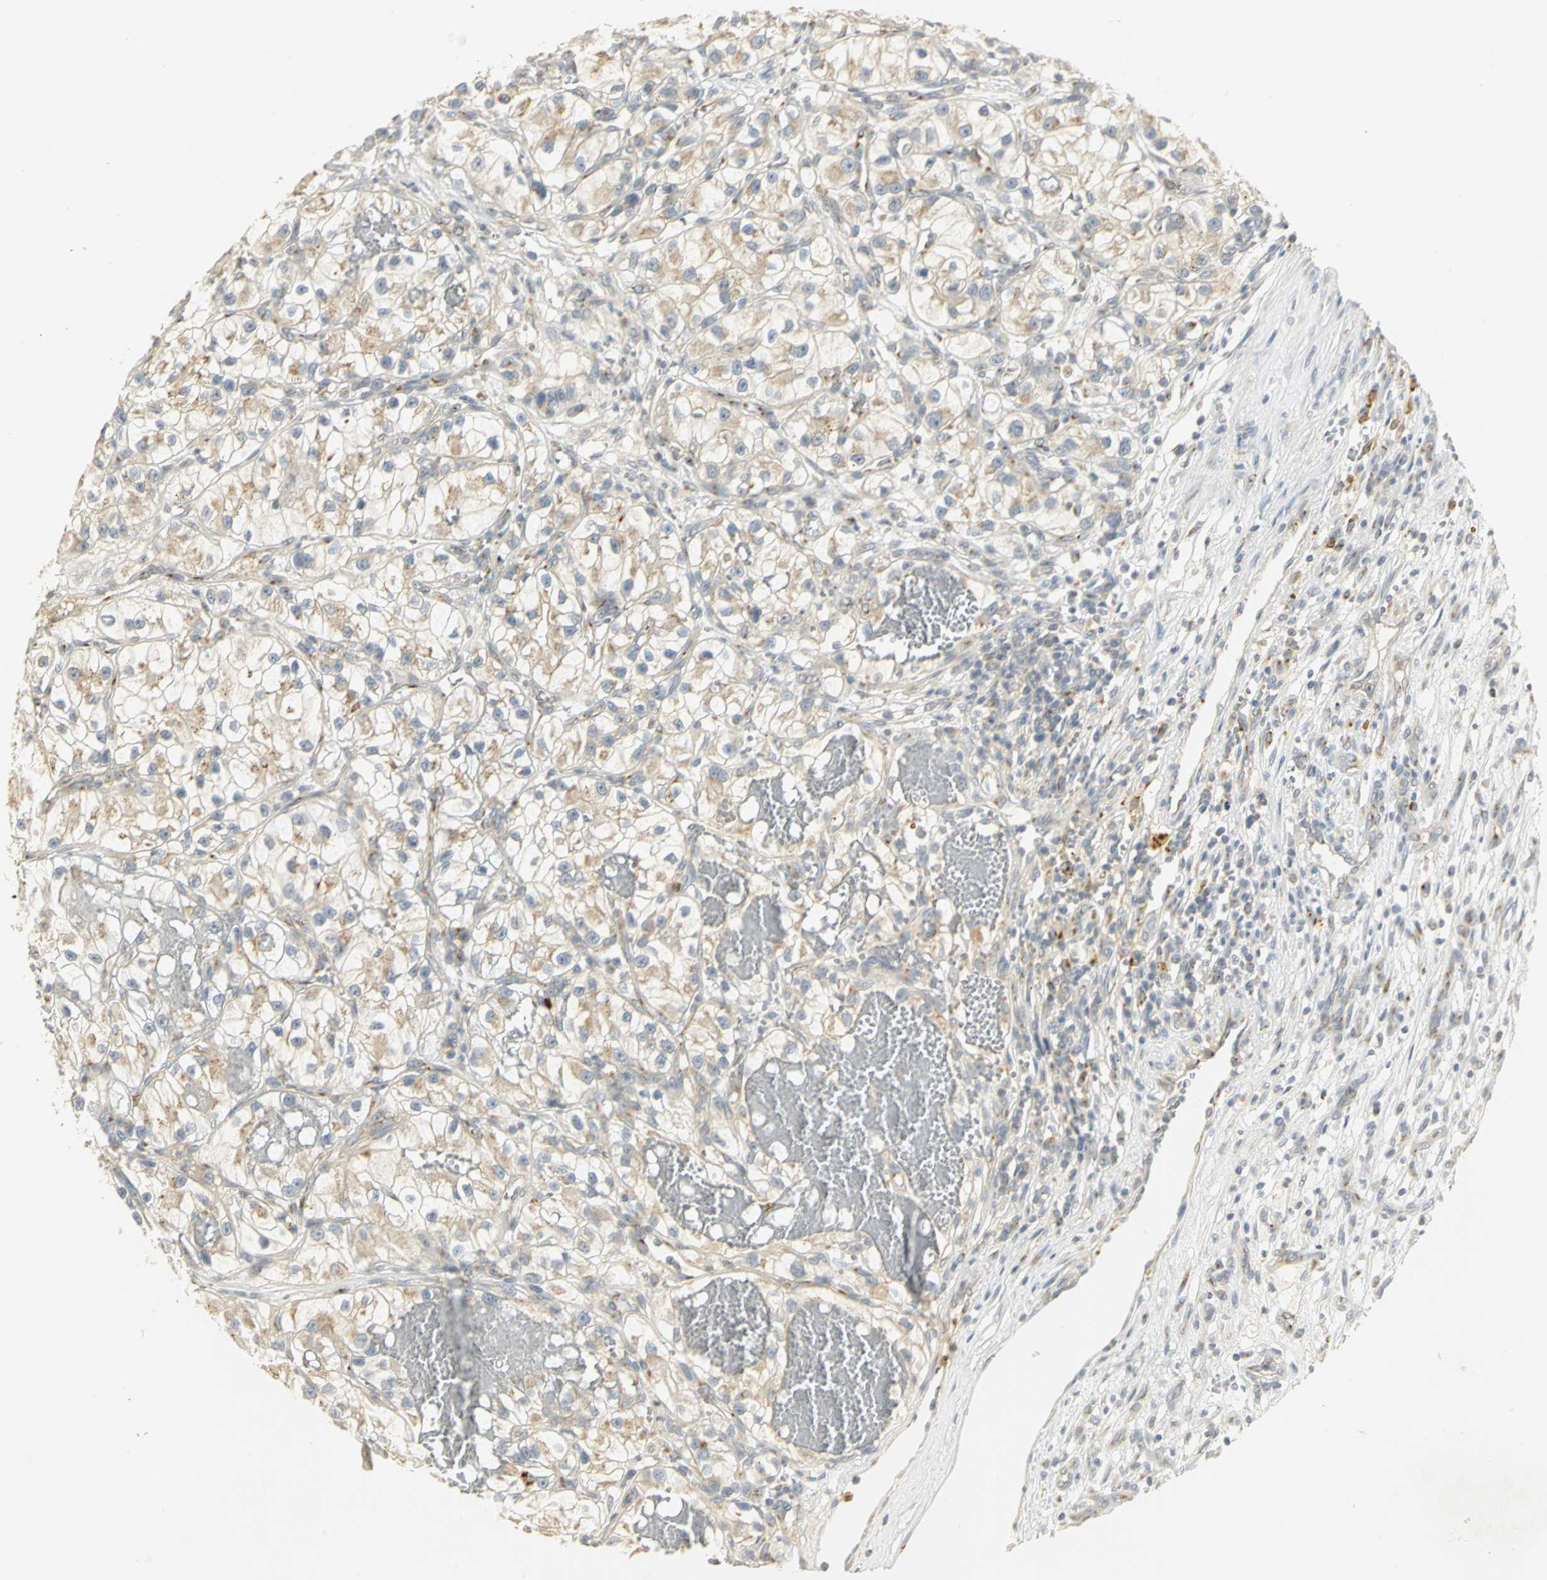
{"staining": {"intensity": "weak", "quantity": "25%-75%", "location": "cytoplasmic/membranous"}, "tissue": "renal cancer", "cell_type": "Tumor cells", "image_type": "cancer", "snomed": [{"axis": "morphology", "description": "Adenocarcinoma, NOS"}, {"axis": "topography", "description": "Kidney"}], "caption": "Renal adenocarcinoma was stained to show a protein in brown. There is low levels of weak cytoplasmic/membranous staining in approximately 25%-75% of tumor cells.", "gene": "TM9SF2", "patient": {"sex": "female", "age": 57}}